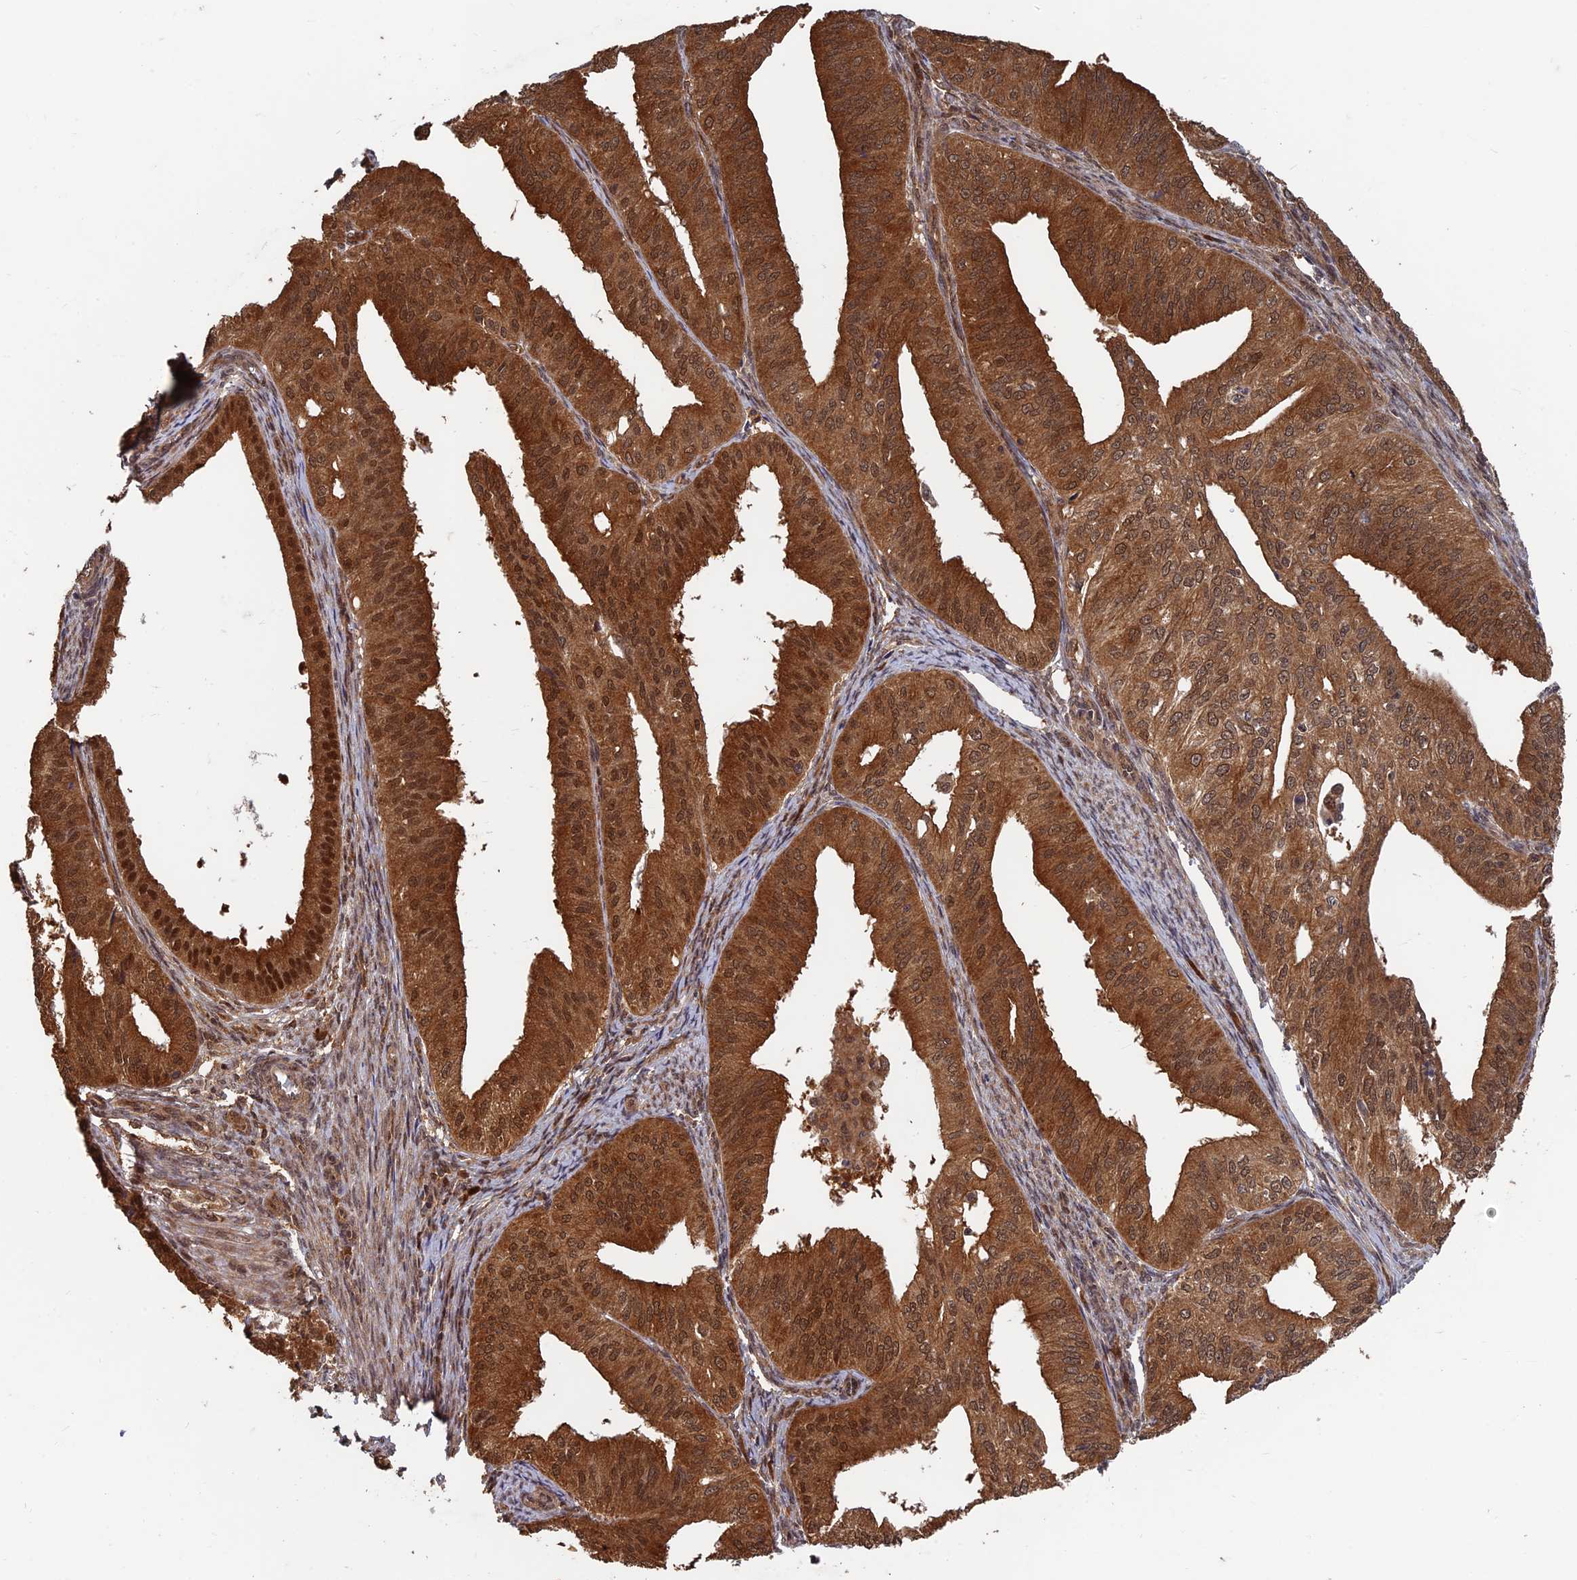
{"staining": {"intensity": "strong", "quantity": ">75%", "location": "cytoplasmic/membranous,nuclear"}, "tissue": "endometrial cancer", "cell_type": "Tumor cells", "image_type": "cancer", "snomed": [{"axis": "morphology", "description": "Adenocarcinoma, NOS"}, {"axis": "topography", "description": "Endometrium"}], "caption": "Protein staining demonstrates strong cytoplasmic/membranous and nuclear staining in approximately >75% of tumor cells in endometrial adenocarcinoma. (IHC, brightfield microscopy, high magnification).", "gene": "FAM53C", "patient": {"sex": "female", "age": 50}}